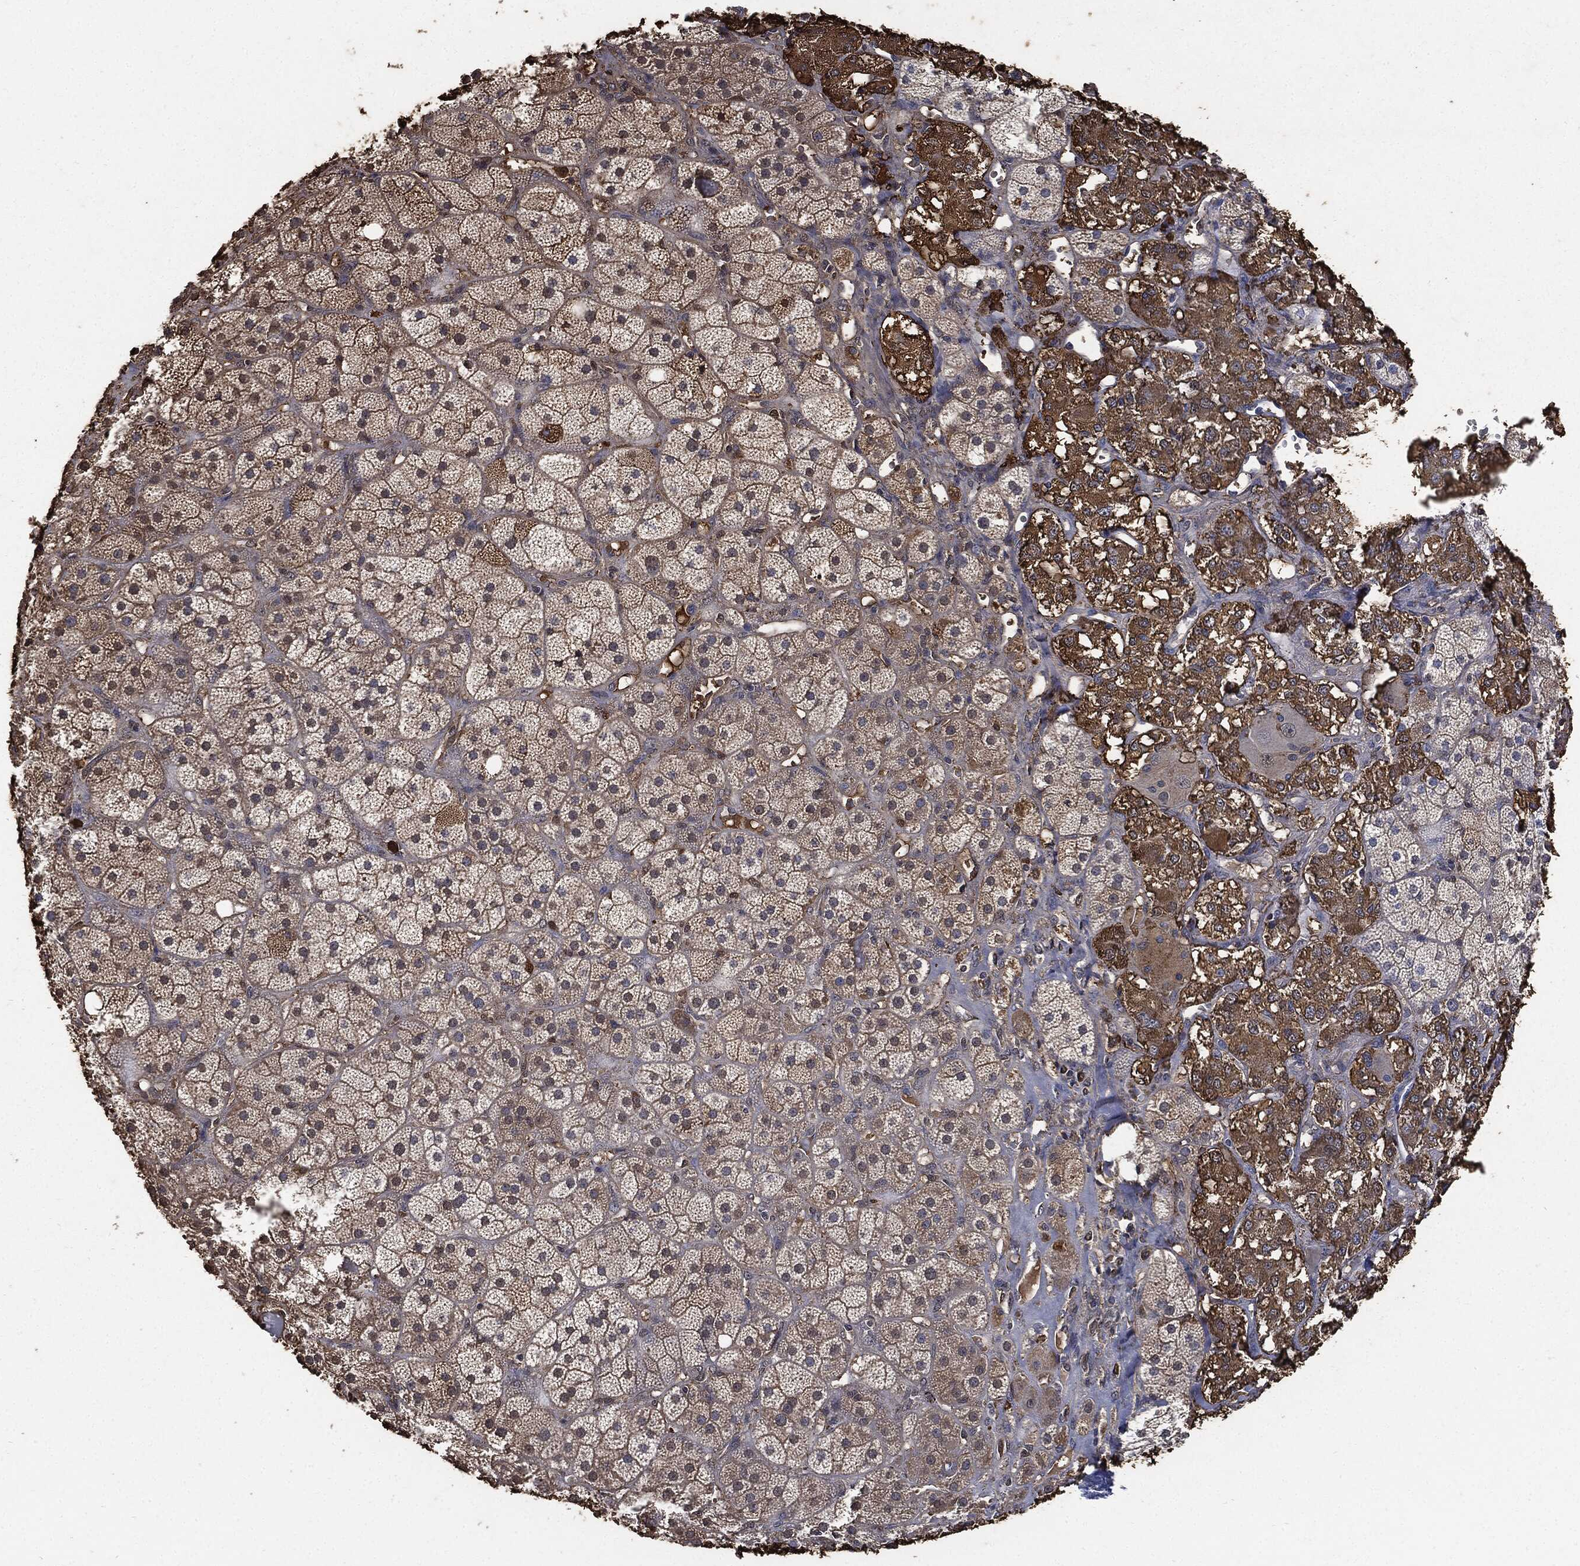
{"staining": {"intensity": "moderate", "quantity": "25%-75%", "location": "cytoplasmic/membranous"}, "tissue": "adrenal gland", "cell_type": "Glandular cells", "image_type": "normal", "snomed": [{"axis": "morphology", "description": "Normal tissue, NOS"}, {"axis": "topography", "description": "Adrenal gland"}], "caption": "A medium amount of moderate cytoplasmic/membranous positivity is present in about 25%-75% of glandular cells in benign adrenal gland. Nuclei are stained in blue.", "gene": "S100A9", "patient": {"sex": "male", "age": 57}}